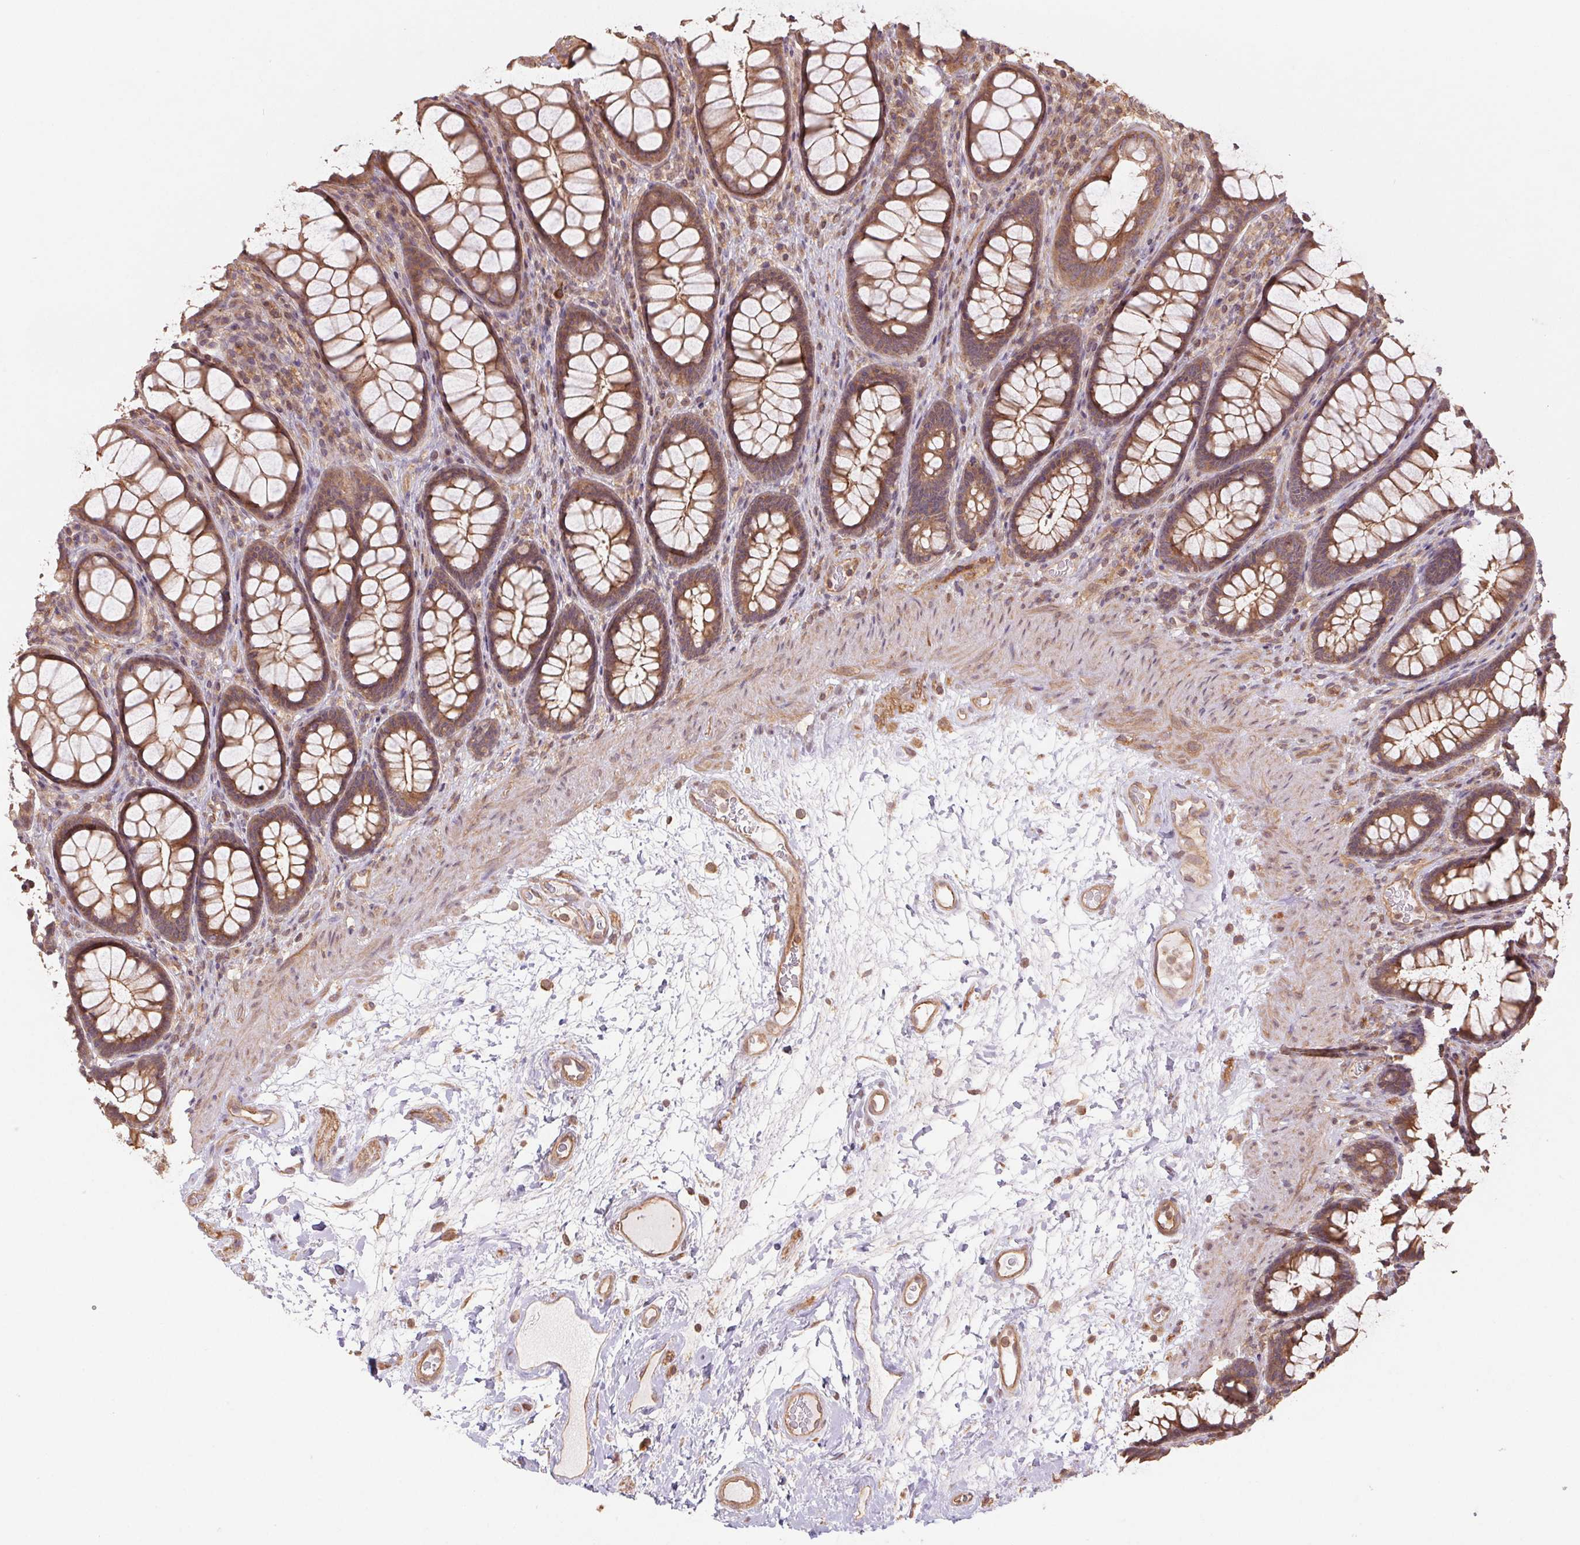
{"staining": {"intensity": "moderate", "quantity": ">75%", "location": "cytoplasmic/membranous"}, "tissue": "rectum", "cell_type": "Glandular cells", "image_type": "normal", "snomed": [{"axis": "morphology", "description": "Normal tissue, NOS"}, {"axis": "topography", "description": "Rectum"}], "caption": "Immunohistochemical staining of unremarkable human rectum displays medium levels of moderate cytoplasmic/membranous expression in approximately >75% of glandular cells.", "gene": "TUBA1A", "patient": {"sex": "male", "age": 72}}